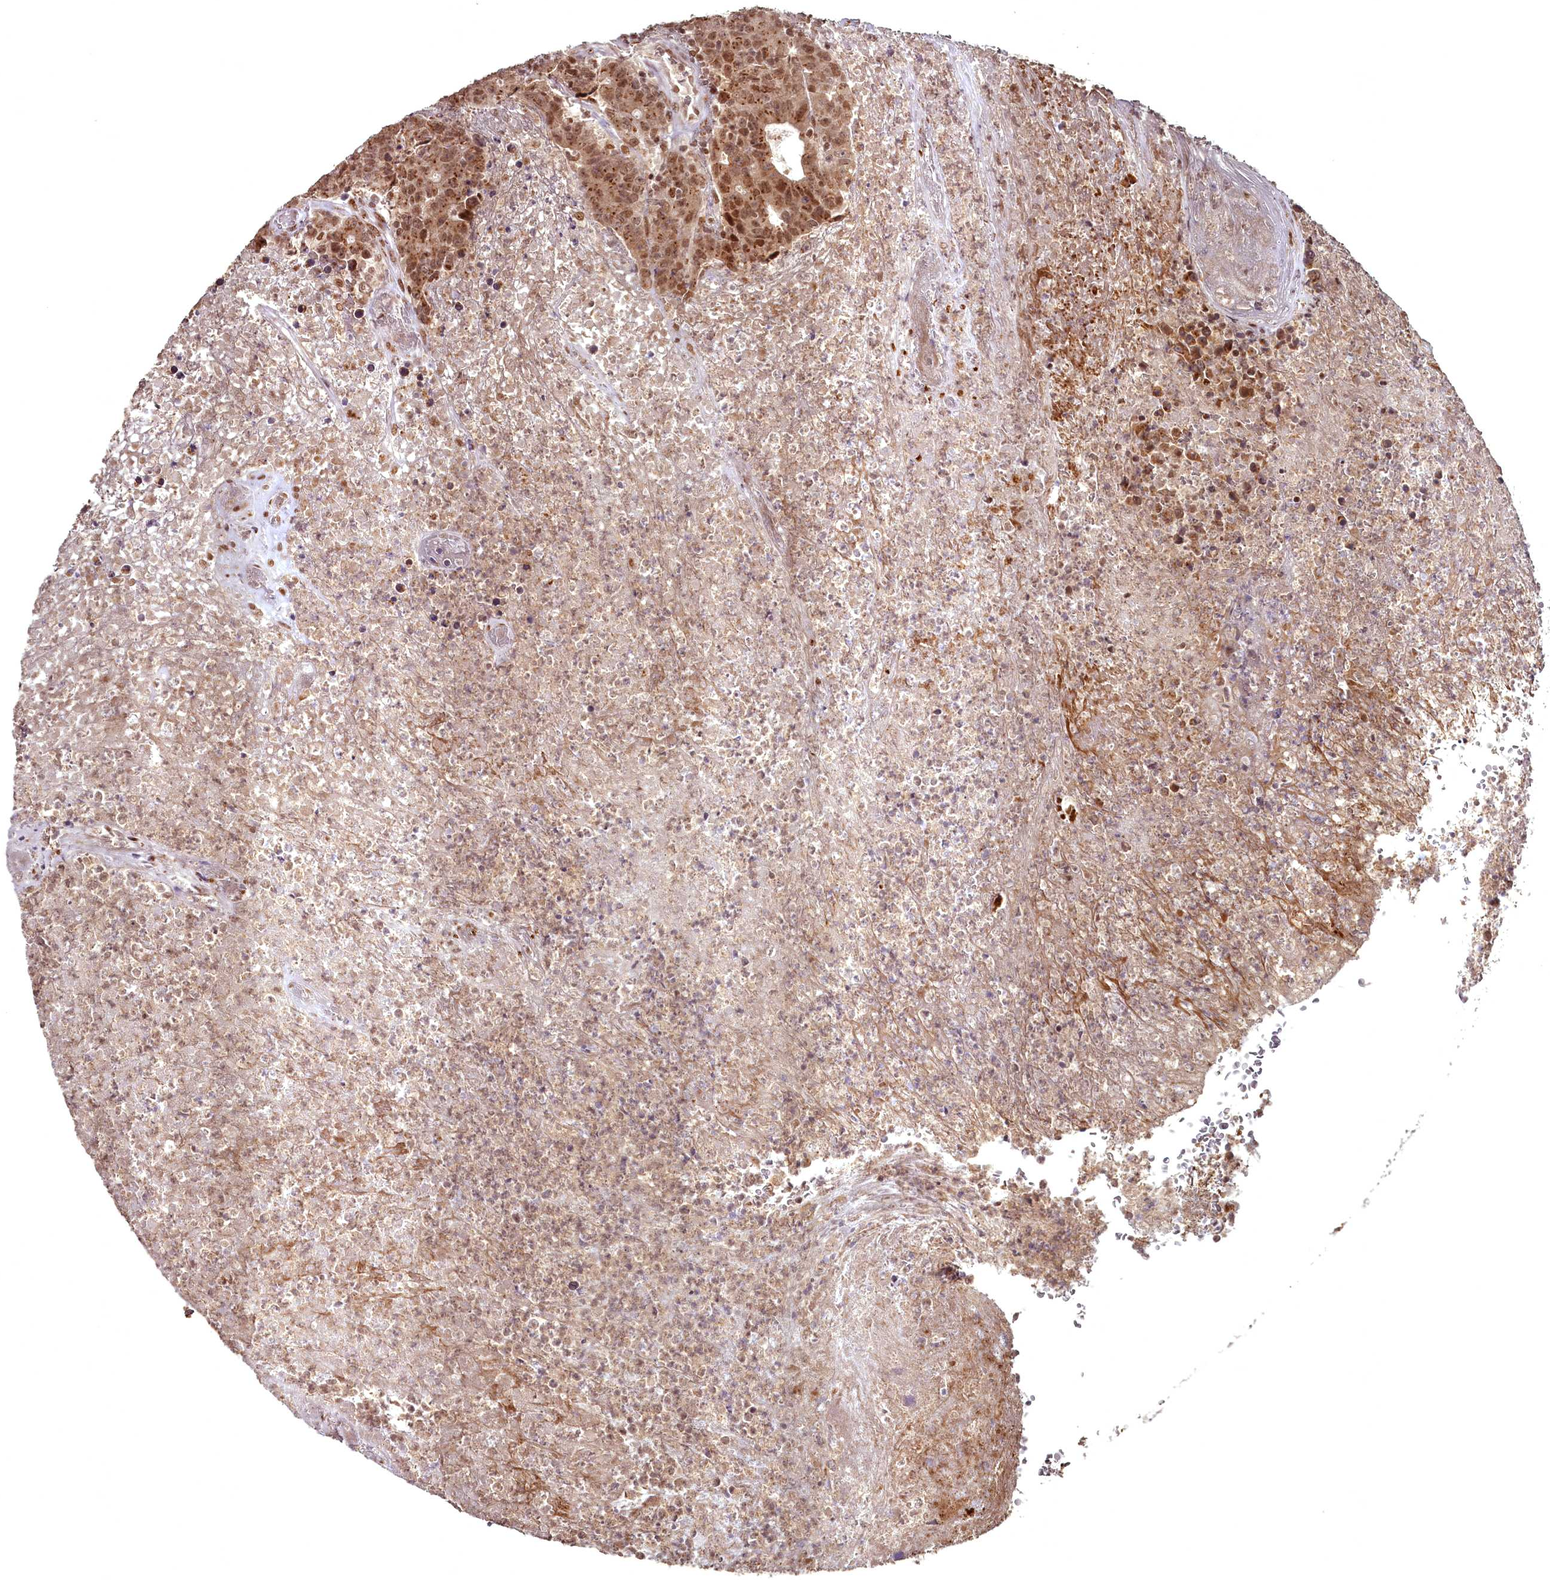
{"staining": {"intensity": "strong", "quantity": ">75%", "location": "cytoplasmic/membranous,nuclear"}, "tissue": "colorectal cancer", "cell_type": "Tumor cells", "image_type": "cancer", "snomed": [{"axis": "morphology", "description": "Adenocarcinoma, NOS"}, {"axis": "topography", "description": "Colon"}], "caption": "Colorectal cancer (adenocarcinoma) stained with a protein marker demonstrates strong staining in tumor cells.", "gene": "CEP83", "patient": {"sex": "female", "age": 75}}